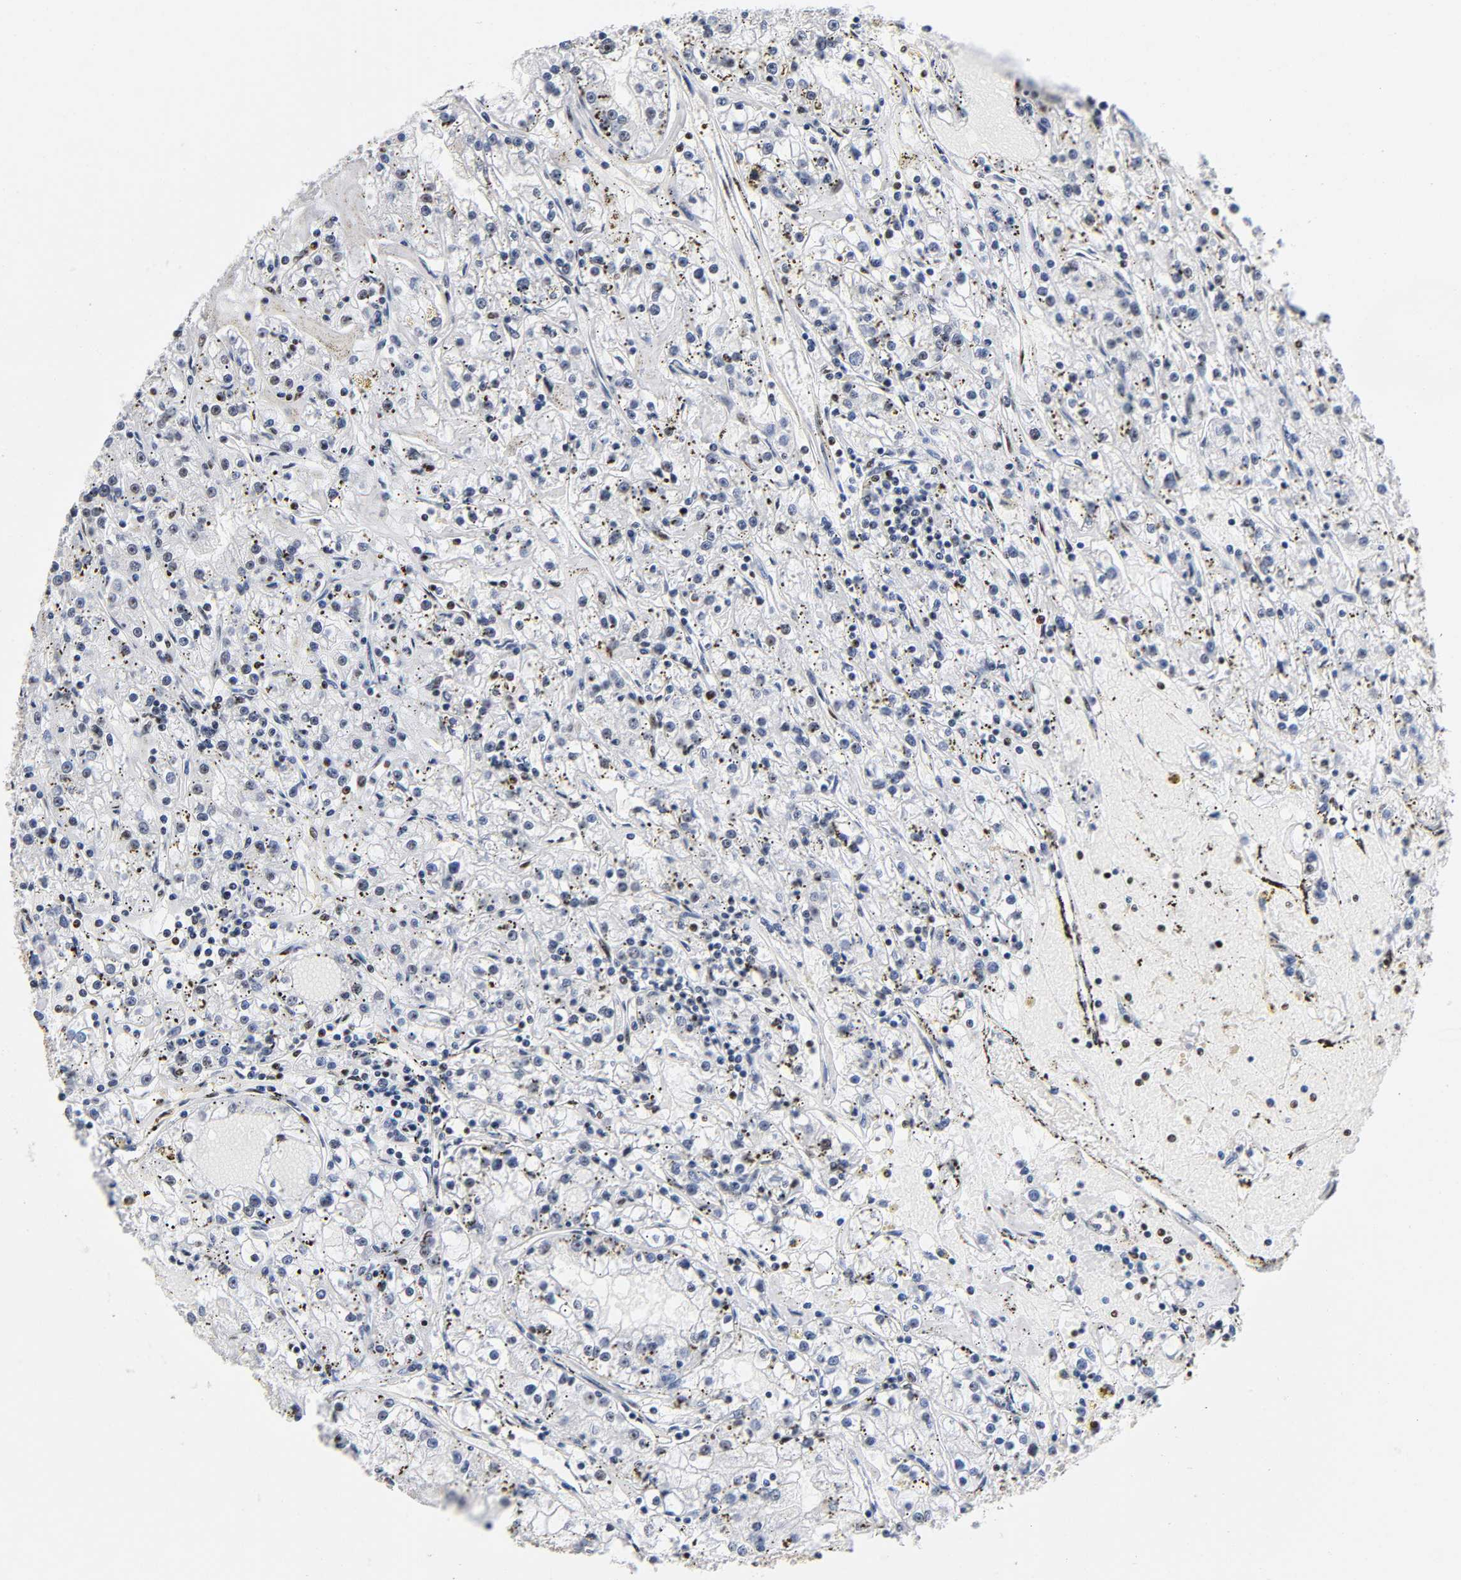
{"staining": {"intensity": "weak", "quantity": "<25%", "location": "nuclear"}, "tissue": "renal cancer", "cell_type": "Tumor cells", "image_type": "cancer", "snomed": [{"axis": "morphology", "description": "Adenocarcinoma, NOS"}, {"axis": "topography", "description": "Kidney"}], "caption": "High magnification brightfield microscopy of adenocarcinoma (renal) stained with DAB (brown) and counterstained with hematoxylin (blue): tumor cells show no significant staining.", "gene": "UBTF", "patient": {"sex": "male", "age": 56}}